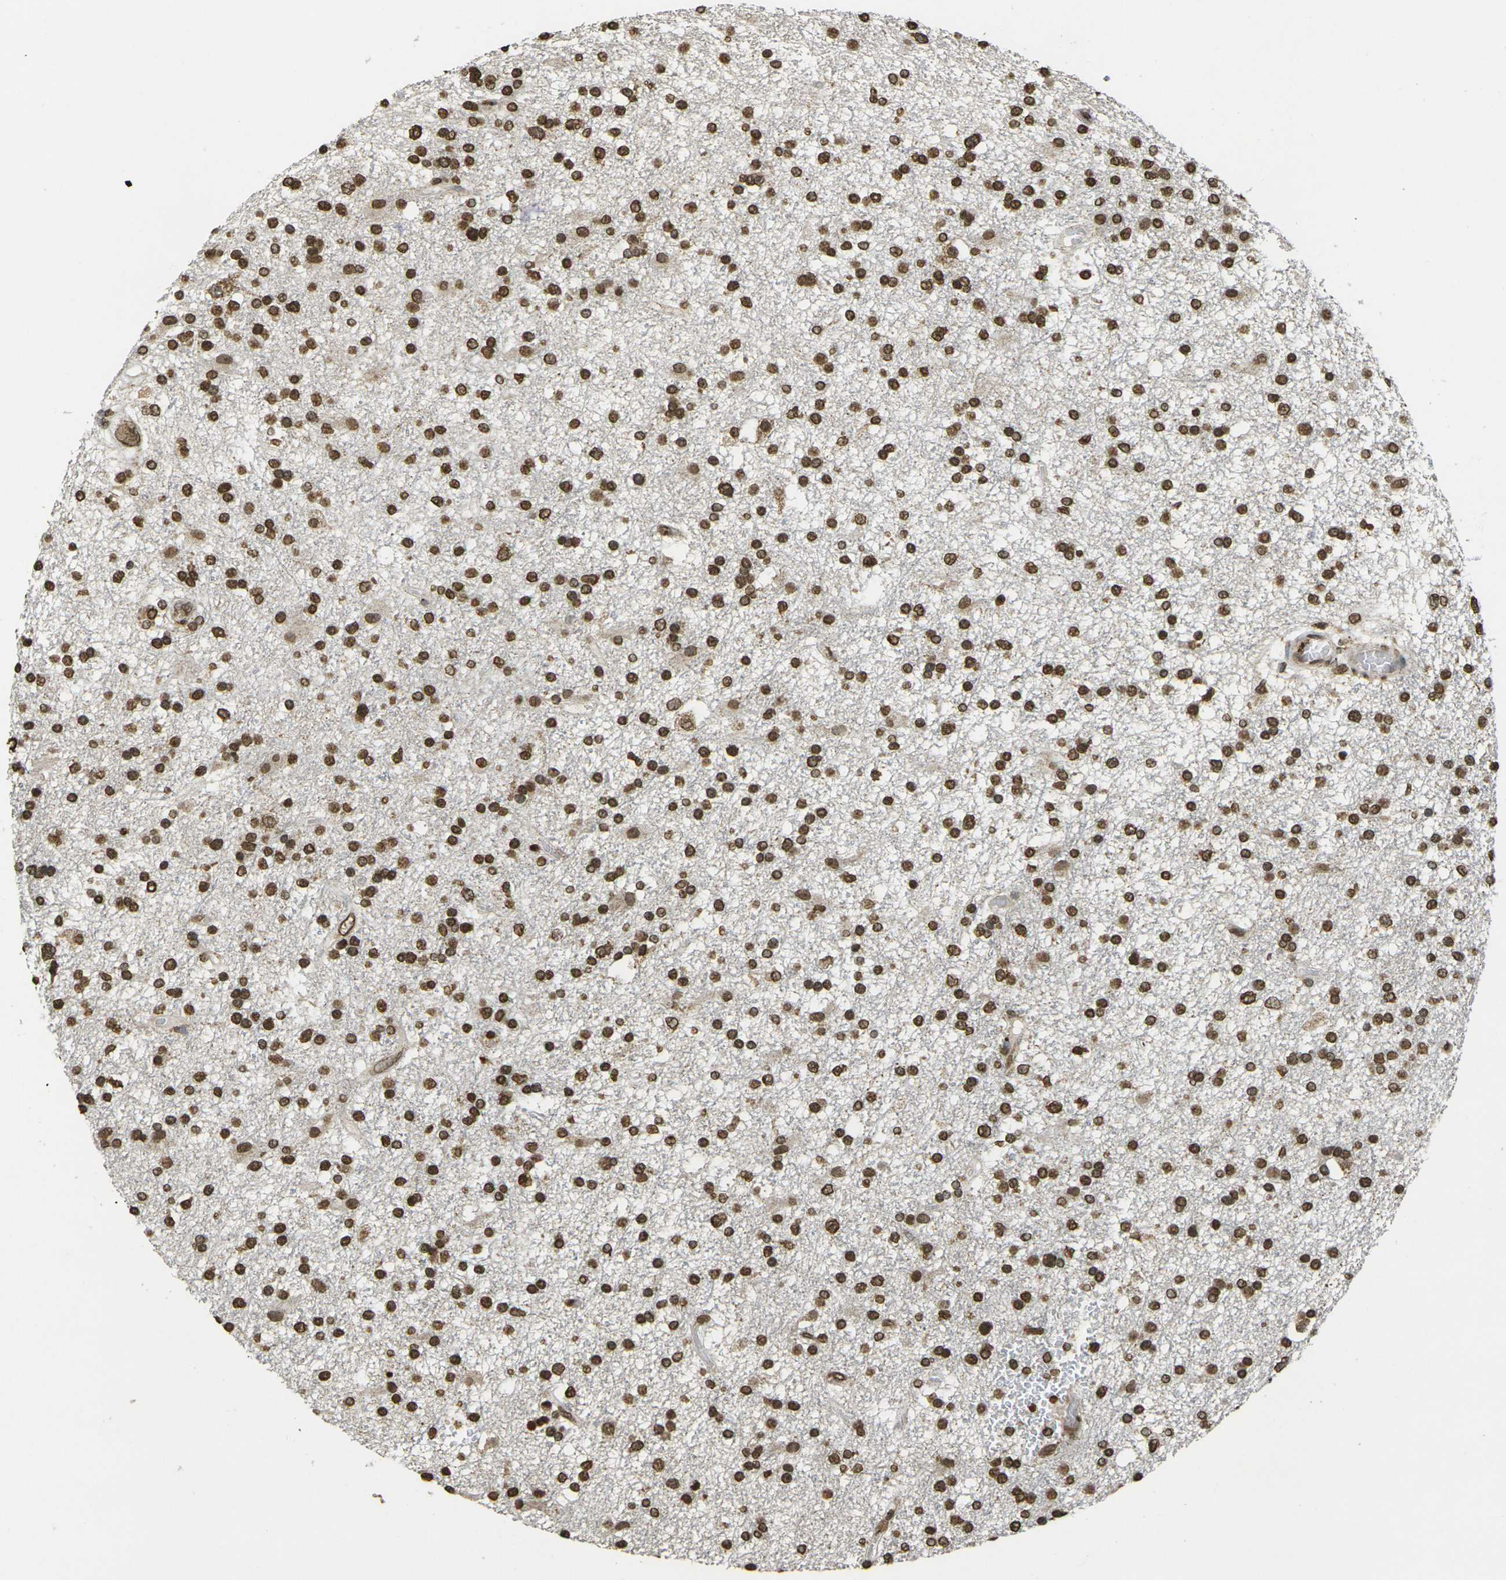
{"staining": {"intensity": "strong", "quantity": ">75%", "location": "nuclear"}, "tissue": "glioma", "cell_type": "Tumor cells", "image_type": "cancer", "snomed": [{"axis": "morphology", "description": "Glioma, malignant, High grade"}, {"axis": "topography", "description": "Brain"}], "caption": "Malignant glioma (high-grade) stained with a protein marker displays strong staining in tumor cells.", "gene": "NEUROG2", "patient": {"sex": "male", "age": 33}}